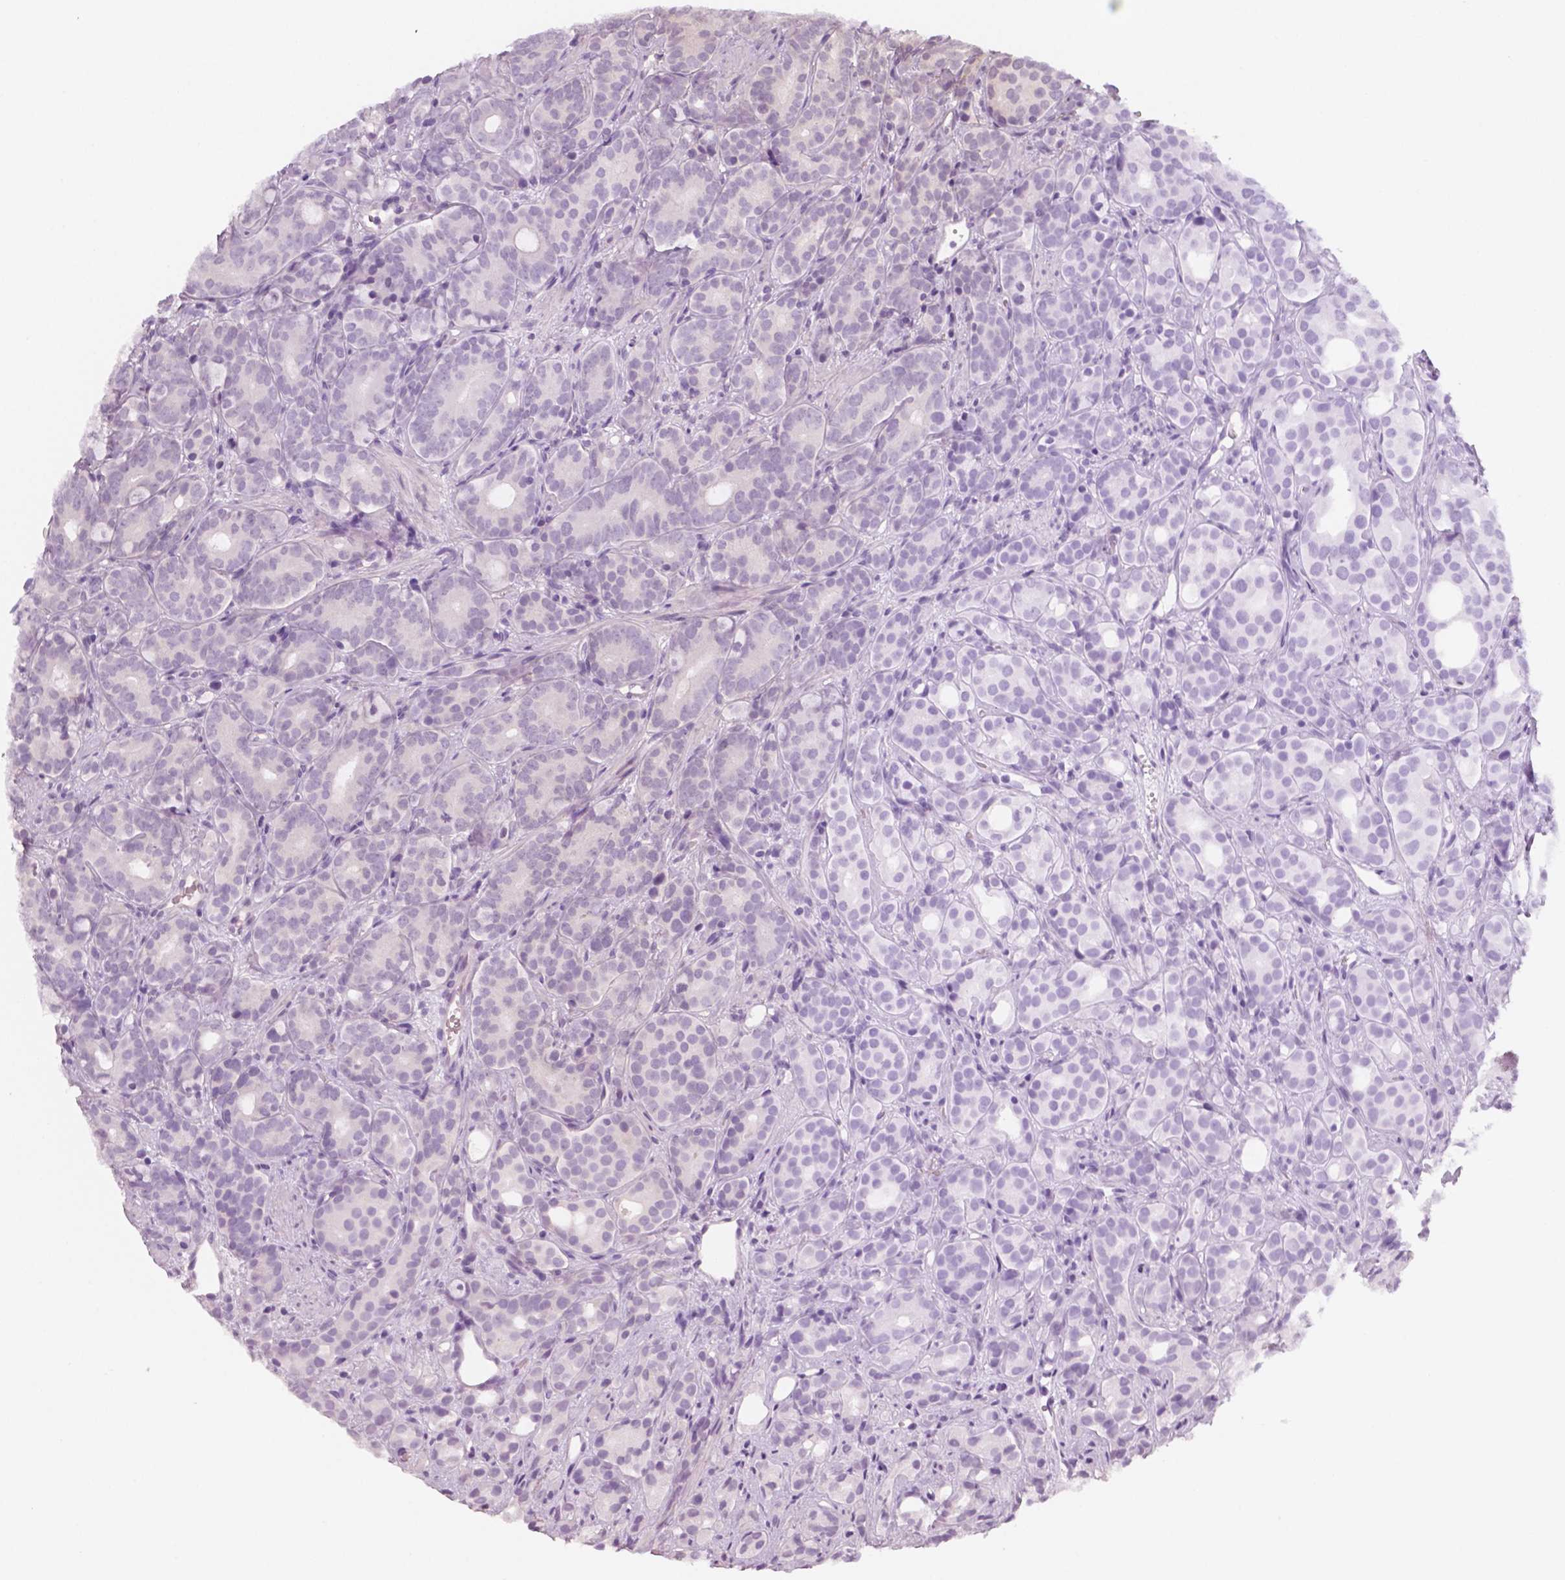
{"staining": {"intensity": "negative", "quantity": "none", "location": "none"}, "tissue": "prostate cancer", "cell_type": "Tumor cells", "image_type": "cancer", "snomed": [{"axis": "morphology", "description": "Adenocarcinoma, High grade"}, {"axis": "topography", "description": "Prostate"}], "caption": "High magnification brightfield microscopy of prostate high-grade adenocarcinoma stained with DAB (3,3'-diaminobenzidine) (brown) and counterstained with hematoxylin (blue): tumor cells show no significant staining. The staining is performed using DAB brown chromogen with nuclei counter-stained in using hematoxylin.", "gene": "RNASE7", "patient": {"sex": "male", "age": 84}}